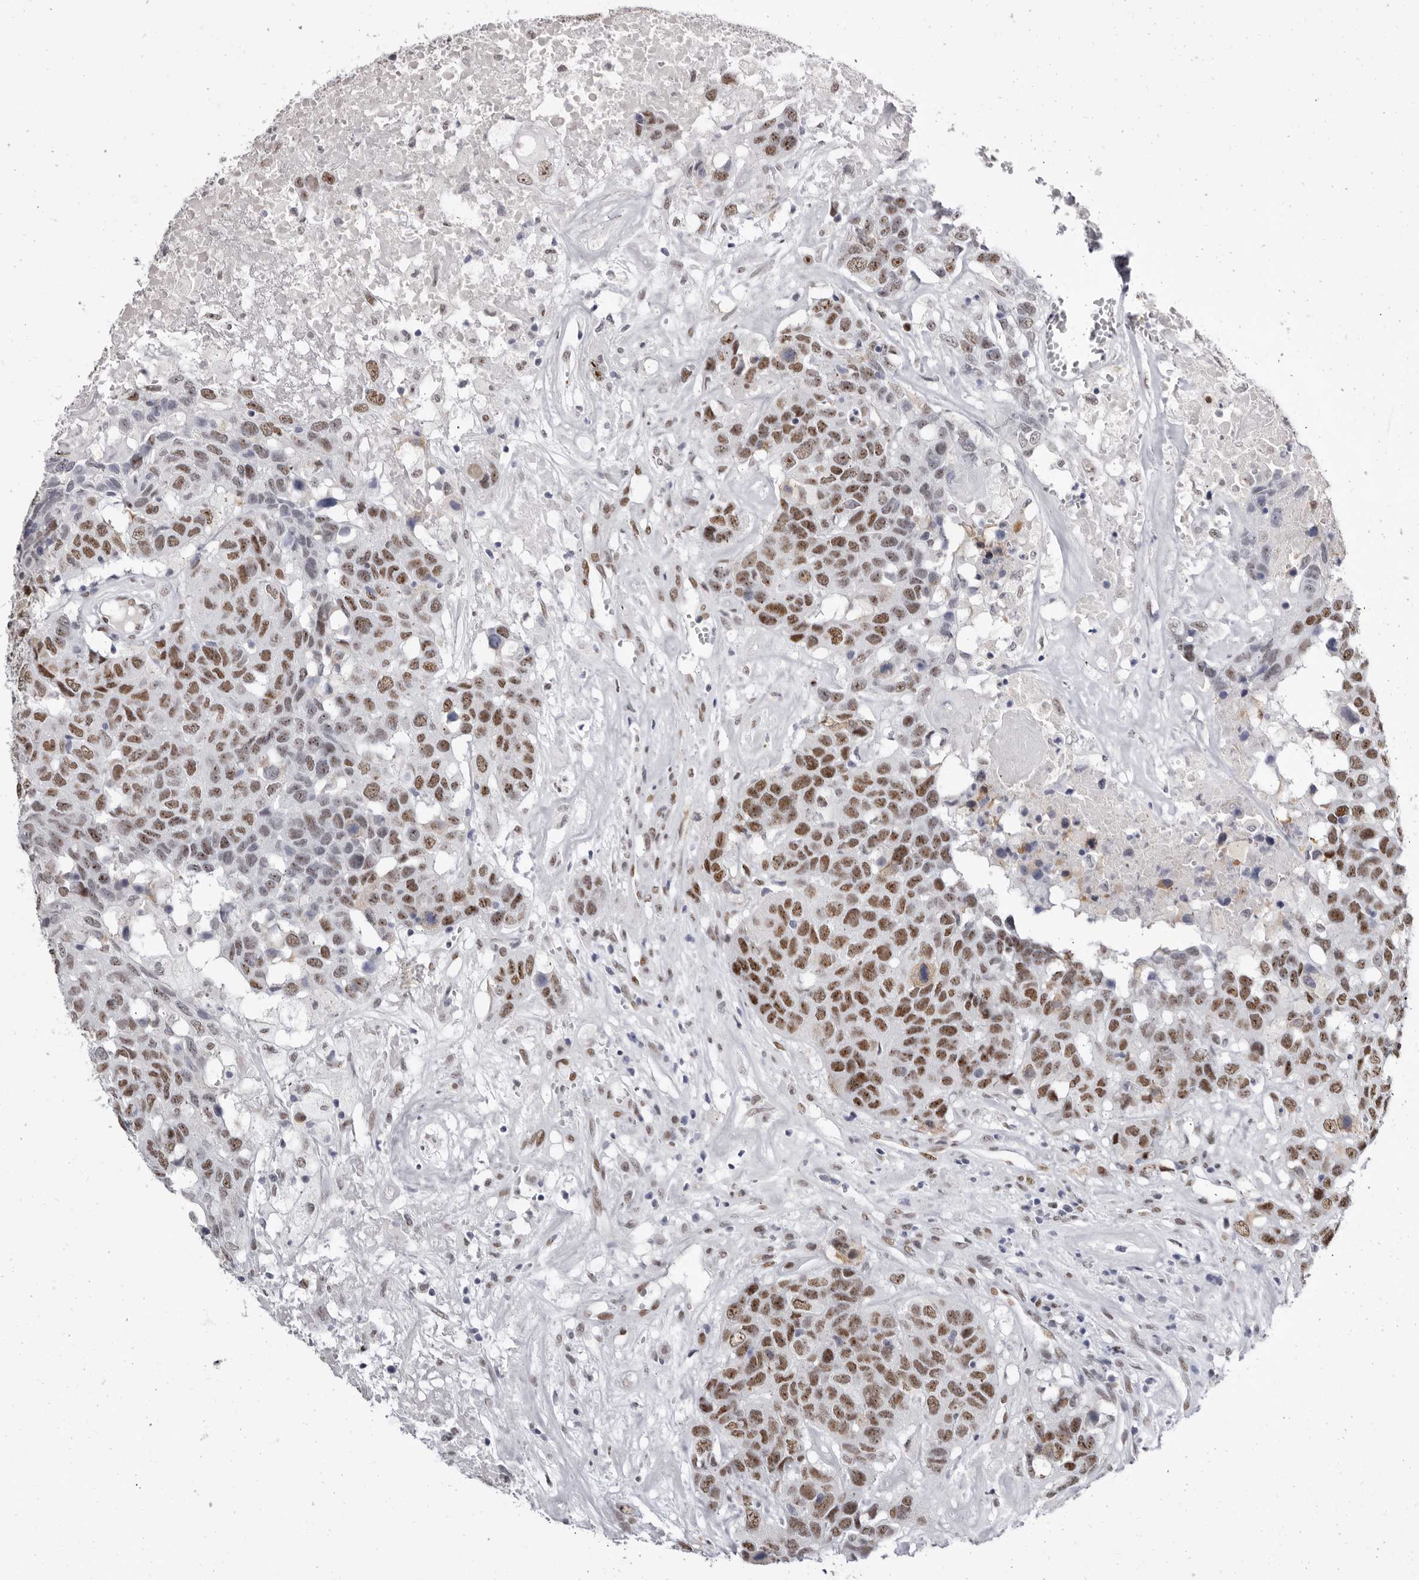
{"staining": {"intensity": "moderate", "quantity": ">75%", "location": "nuclear"}, "tissue": "head and neck cancer", "cell_type": "Tumor cells", "image_type": "cancer", "snomed": [{"axis": "morphology", "description": "Squamous cell carcinoma, NOS"}, {"axis": "topography", "description": "Head-Neck"}], "caption": "Immunohistochemical staining of head and neck cancer (squamous cell carcinoma) exhibits medium levels of moderate nuclear staining in approximately >75% of tumor cells. (IHC, brightfield microscopy, high magnification).", "gene": "ZNF326", "patient": {"sex": "male", "age": 66}}